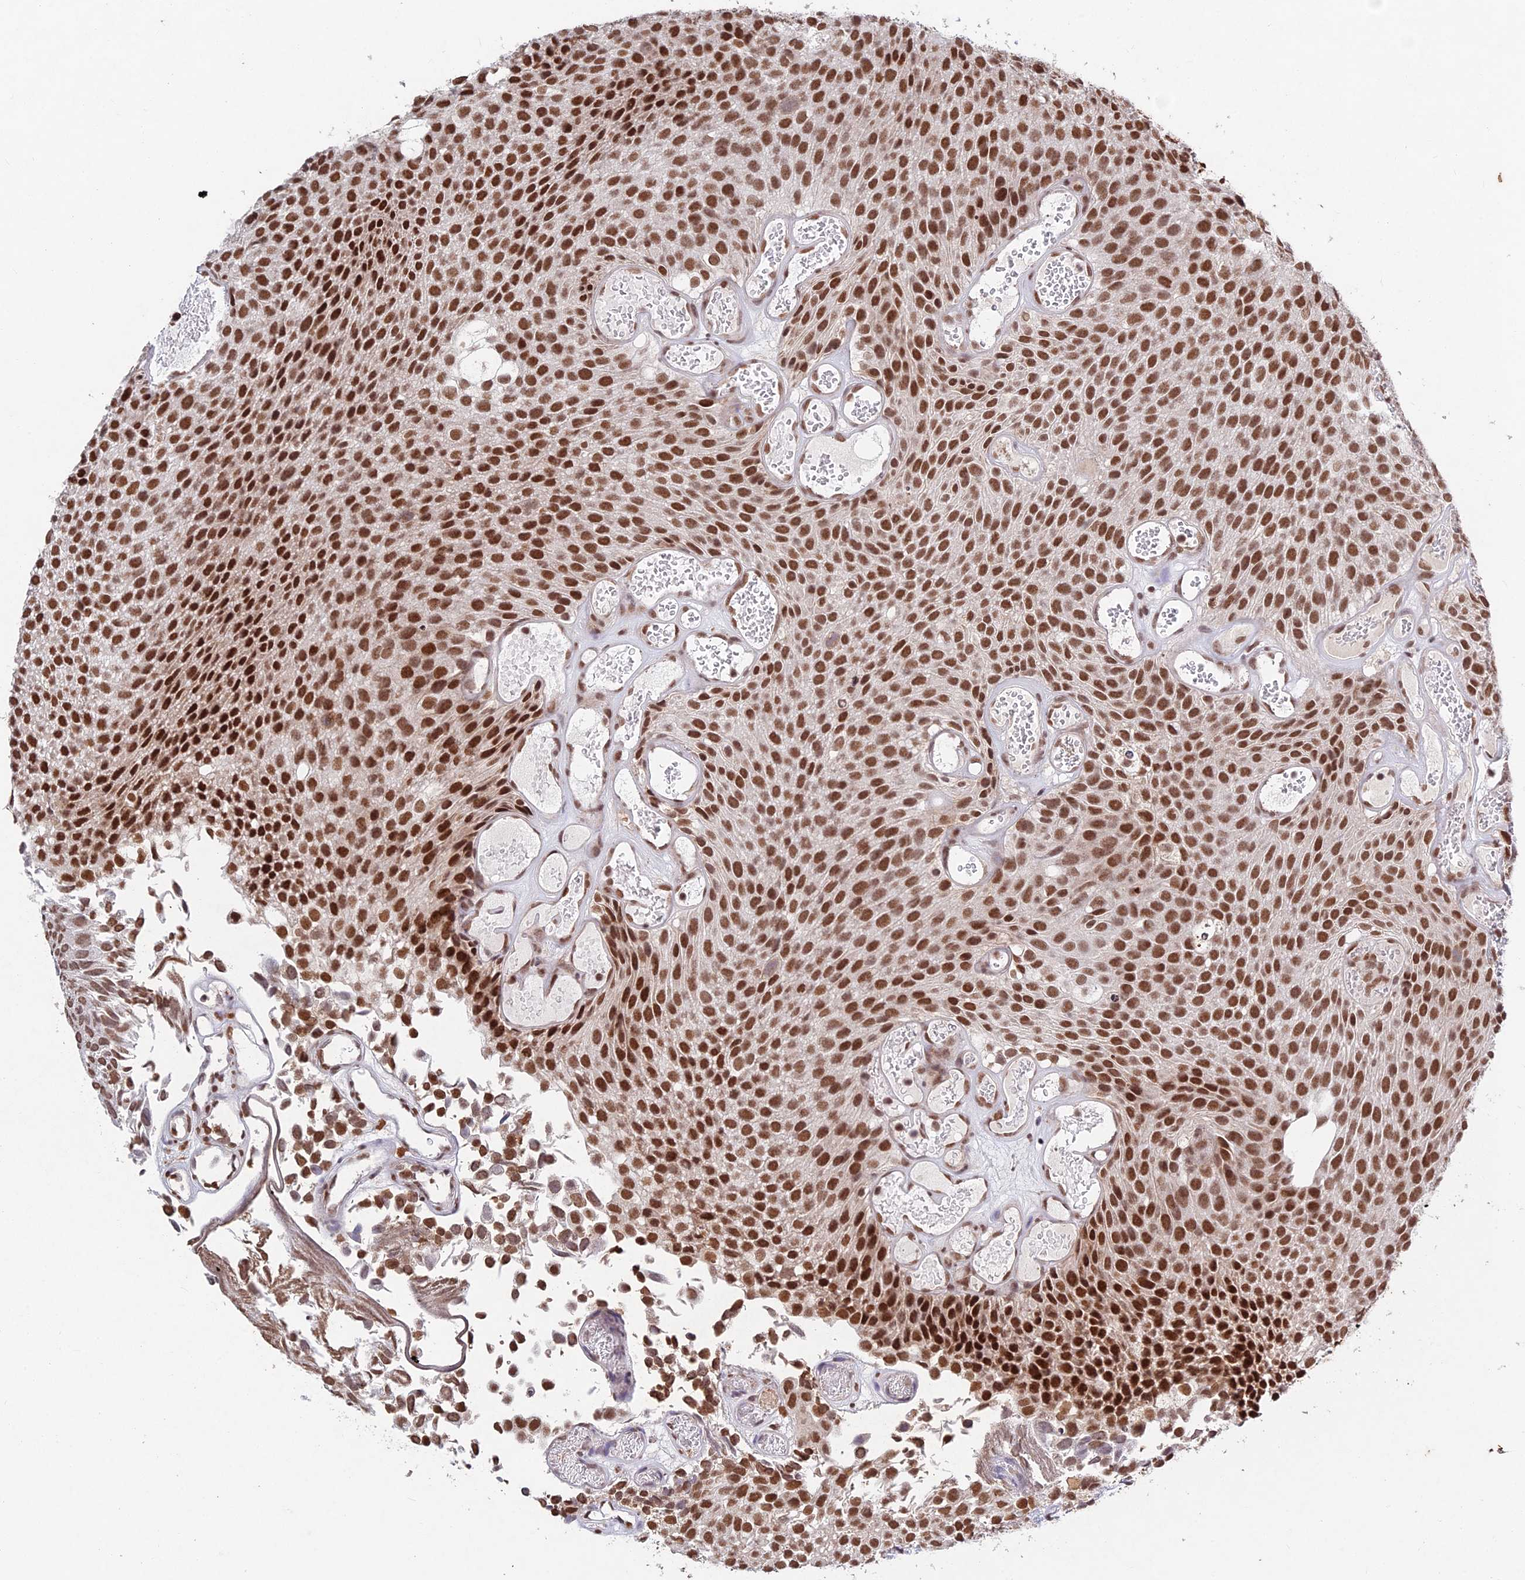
{"staining": {"intensity": "strong", "quantity": ">75%", "location": "nuclear"}, "tissue": "urothelial cancer", "cell_type": "Tumor cells", "image_type": "cancer", "snomed": [{"axis": "morphology", "description": "Urothelial carcinoma, Low grade"}, {"axis": "topography", "description": "Urinary bladder"}], "caption": "Tumor cells reveal high levels of strong nuclear staining in approximately >75% of cells in human urothelial carcinoma (low-grade). The staining is performed using DAB brown chromogen to label protein expression. The nuclei are counter-stained blue using hematoxylin.", "gene": "RAVER1", "patient": {"sex": "male", "age": 89}}